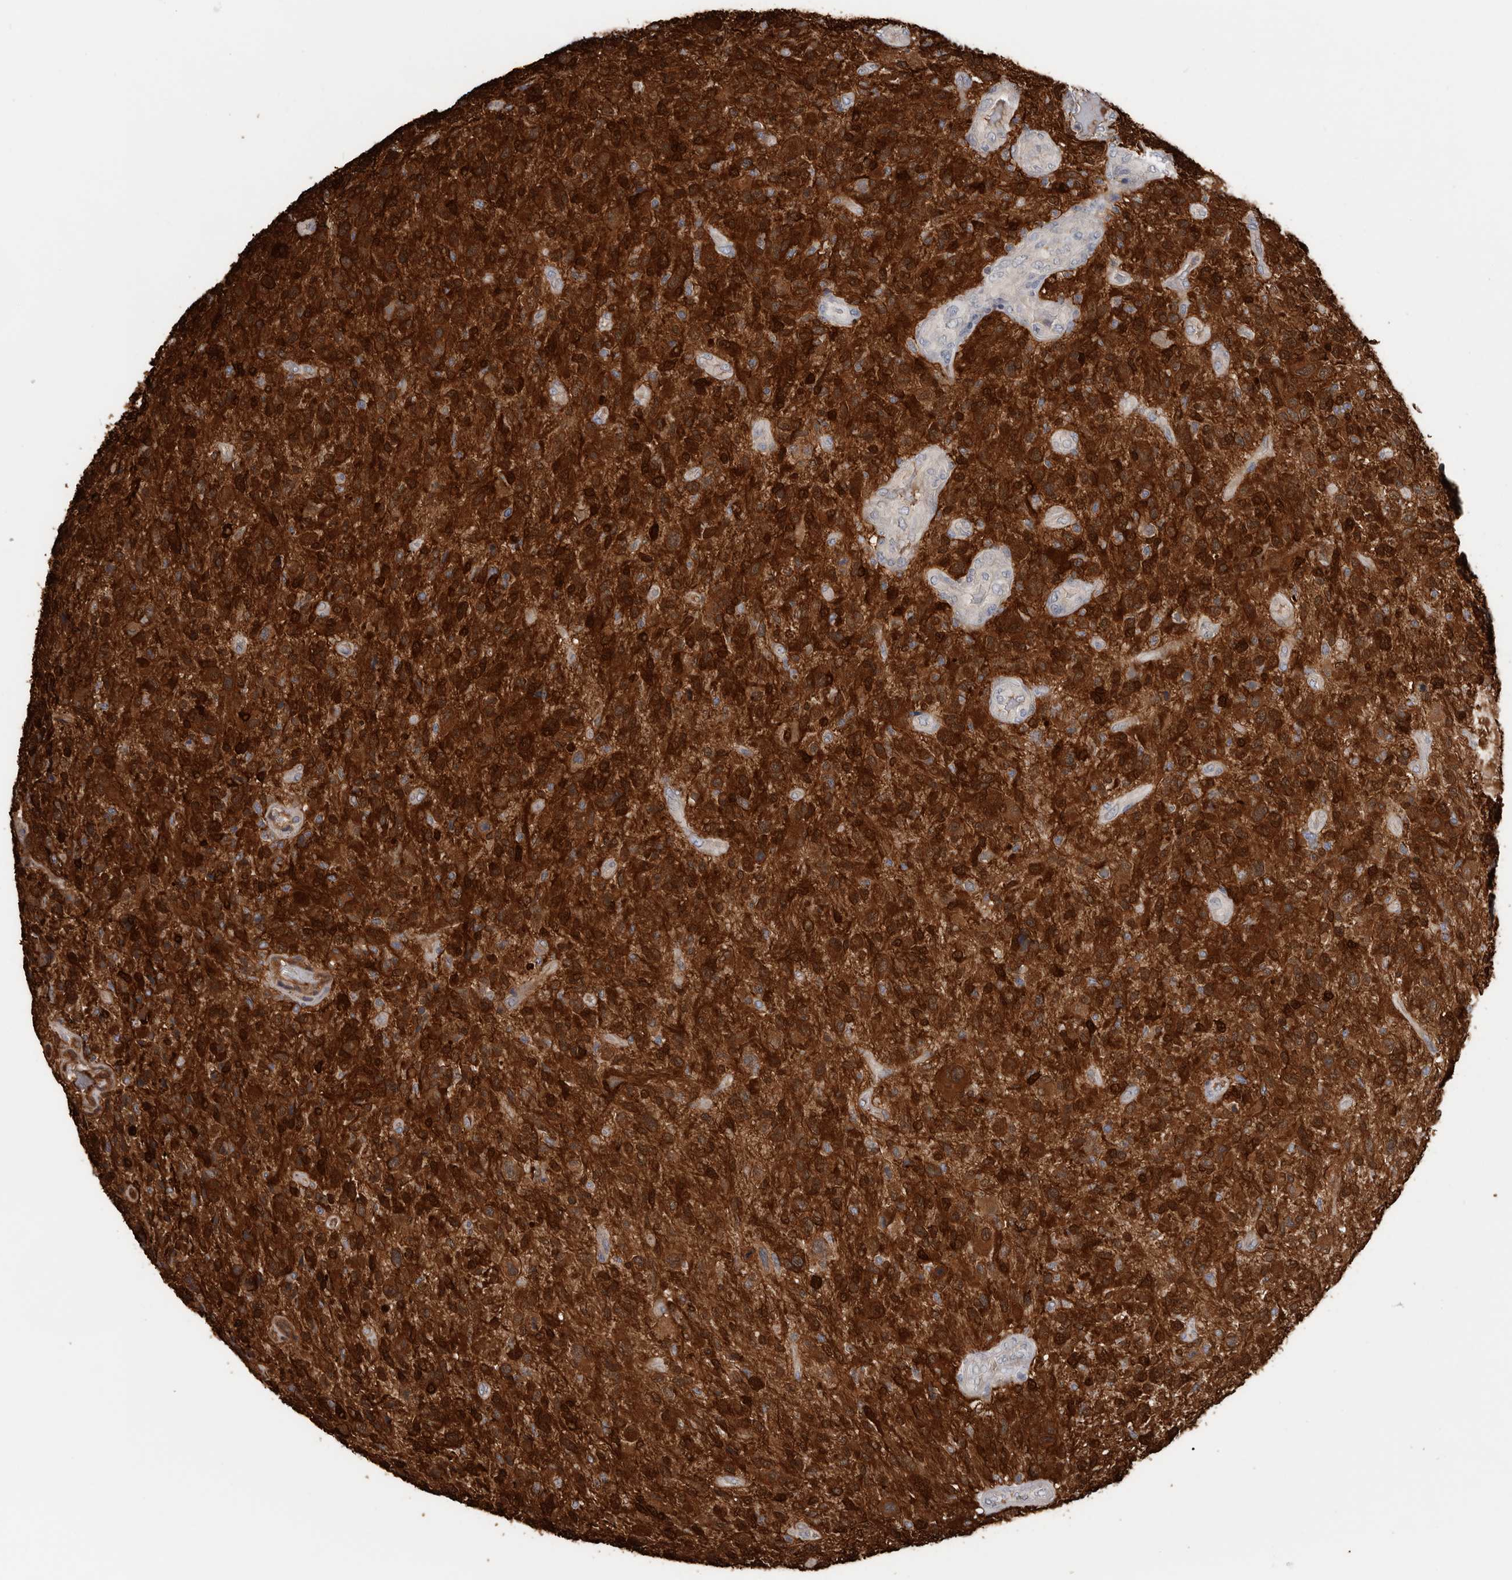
{"staining": {"intensity": "strong", "quantity": ">75%", "location": "cytoplasmic/membranous,nuclear"}, "tissue": "glioma", "cell_type": "Tumor cells", "image_type": "cancer", "snomed": [{"axis": "morphology", "description": "Glioma, malignant, High grade"}, {"axis": "topography", "description": "Brain"}], "caption": "Immunohistochemical staining of glioma displays high levels of strong cytoplasmic/membranous and nuclear protein staining in about >75% of tumor cells.", "gene": "FABP7", "patient": {"sex": "male", "age": 47}}